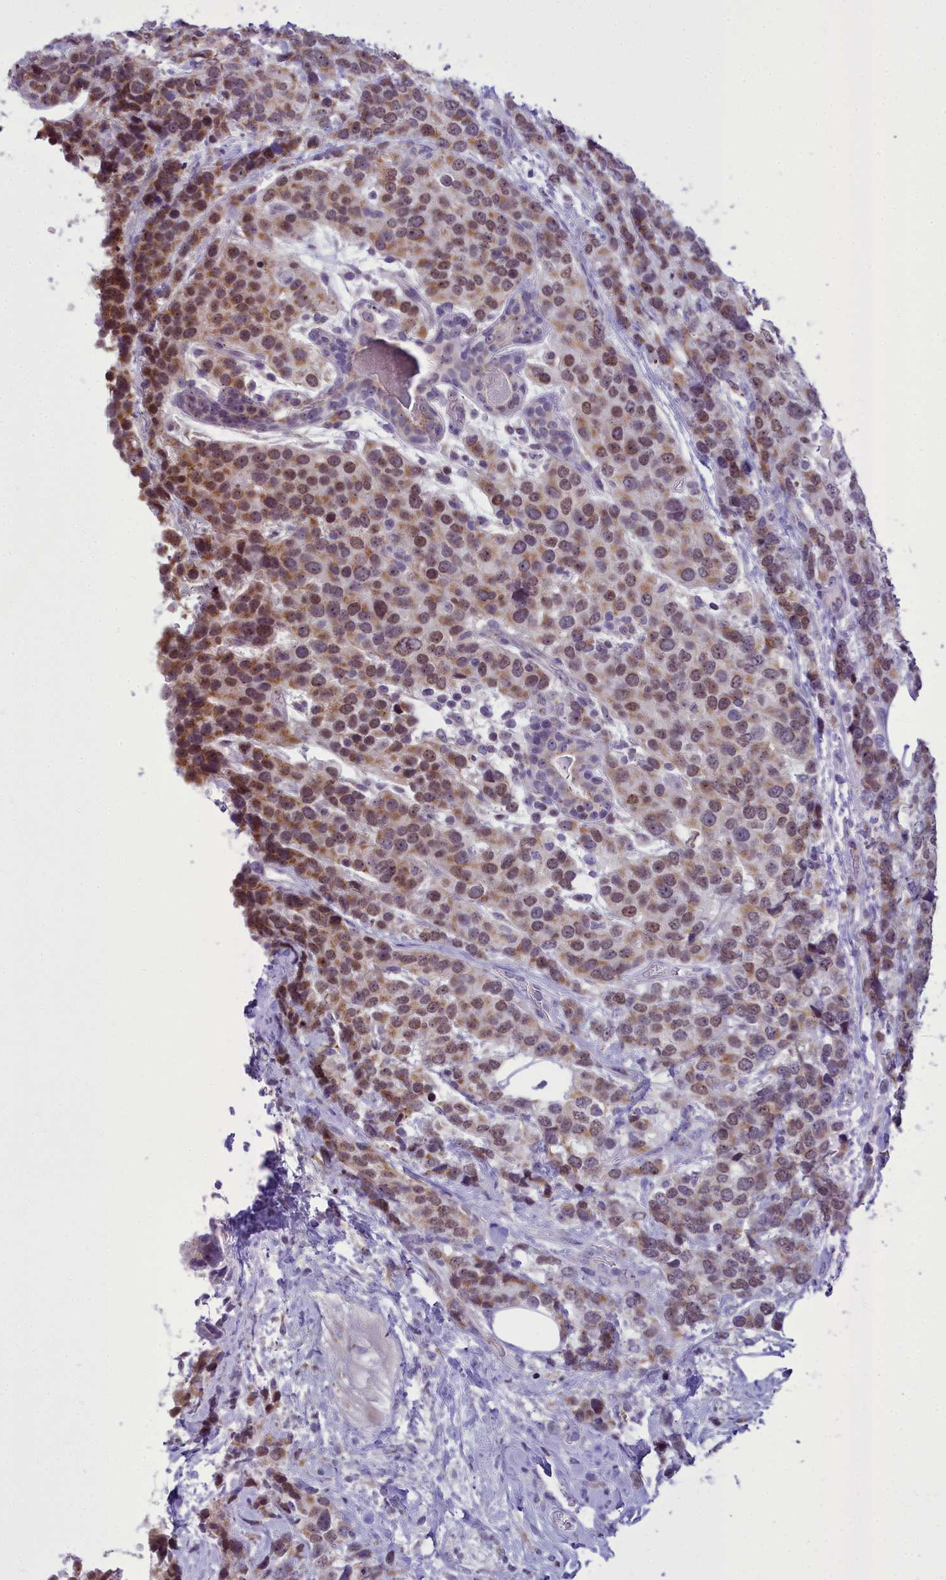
{"staining": {"intensity": "moderate", "quantity": ">75%", "location": "cytoplasmic/membranous"}, "tissue": "breast cancer", "cell_type": "Tumor cells", "image_type": "cancer", "snomed": [{"axis": "morphology", "description": "Lobular carcinoma"}, {"axis": "topography", "description": "Breast"}], "caption": "Human breast lobular carcinoma stained with a brown dye shows moderate cytoplasmic/membranous positive staining in about >75% of tumor cells.", "gene": "B9D2", "patient": {"sex": "female", "age": 59}}